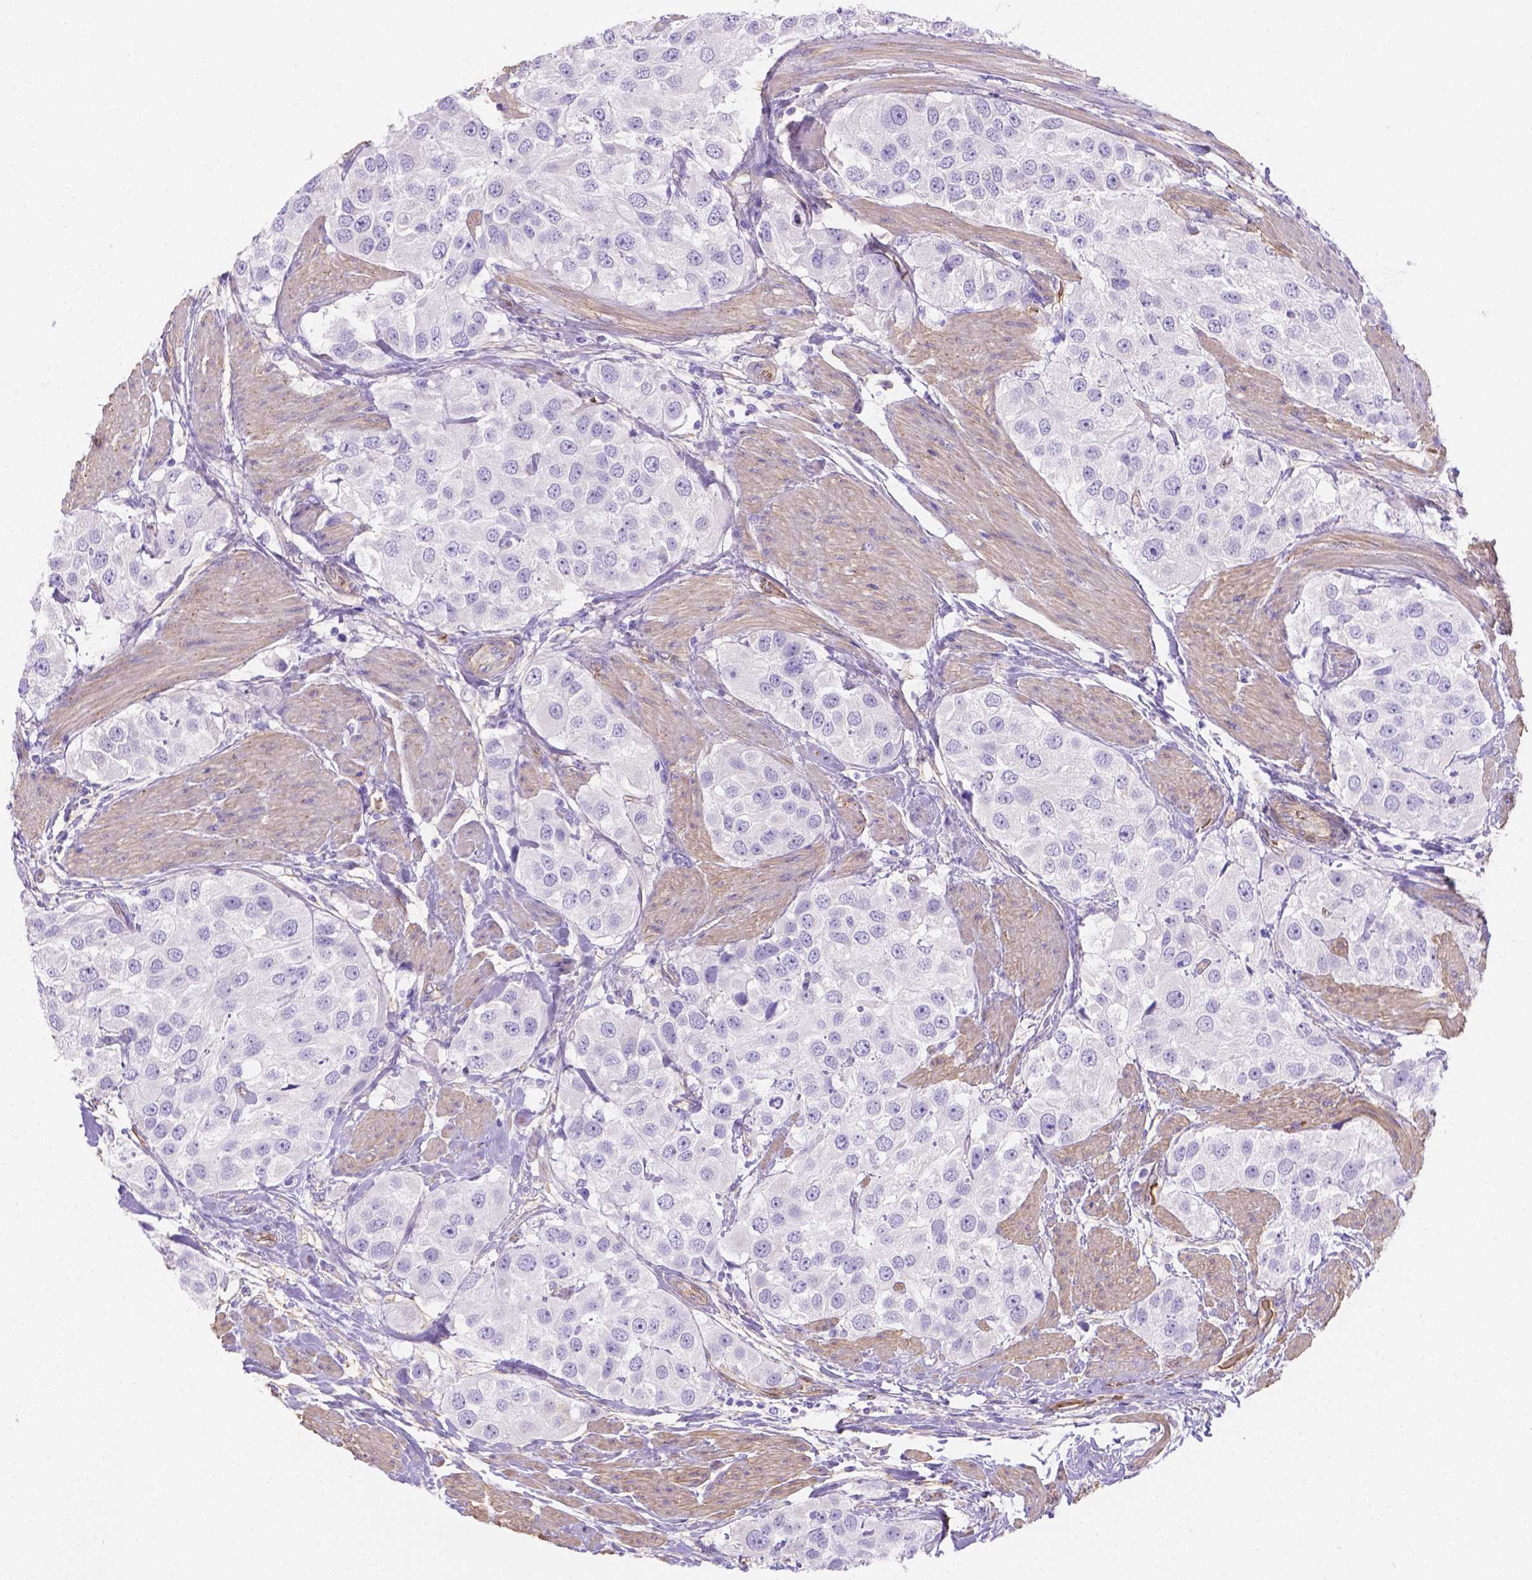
{"staining": {"intensity": "negative", "quantity": "none", "location": "none"}, "tissue": "urothelial cancer", "cell_type": "Tumor cells", "image_type": "cancer", "snomed": [{"axis": "morphology", "description": "Urothelial carcinoma, High grade"}, {"axis": "topography", "description": "Urinary bladder"}], "caption": "A high-resolution histopathology image shows IHC staining of urothelial cancer, which demonstrates no significant staining in tumor cells.", "gene": "SLC40A1", "patient": {"sex": "female", "age": 64}}